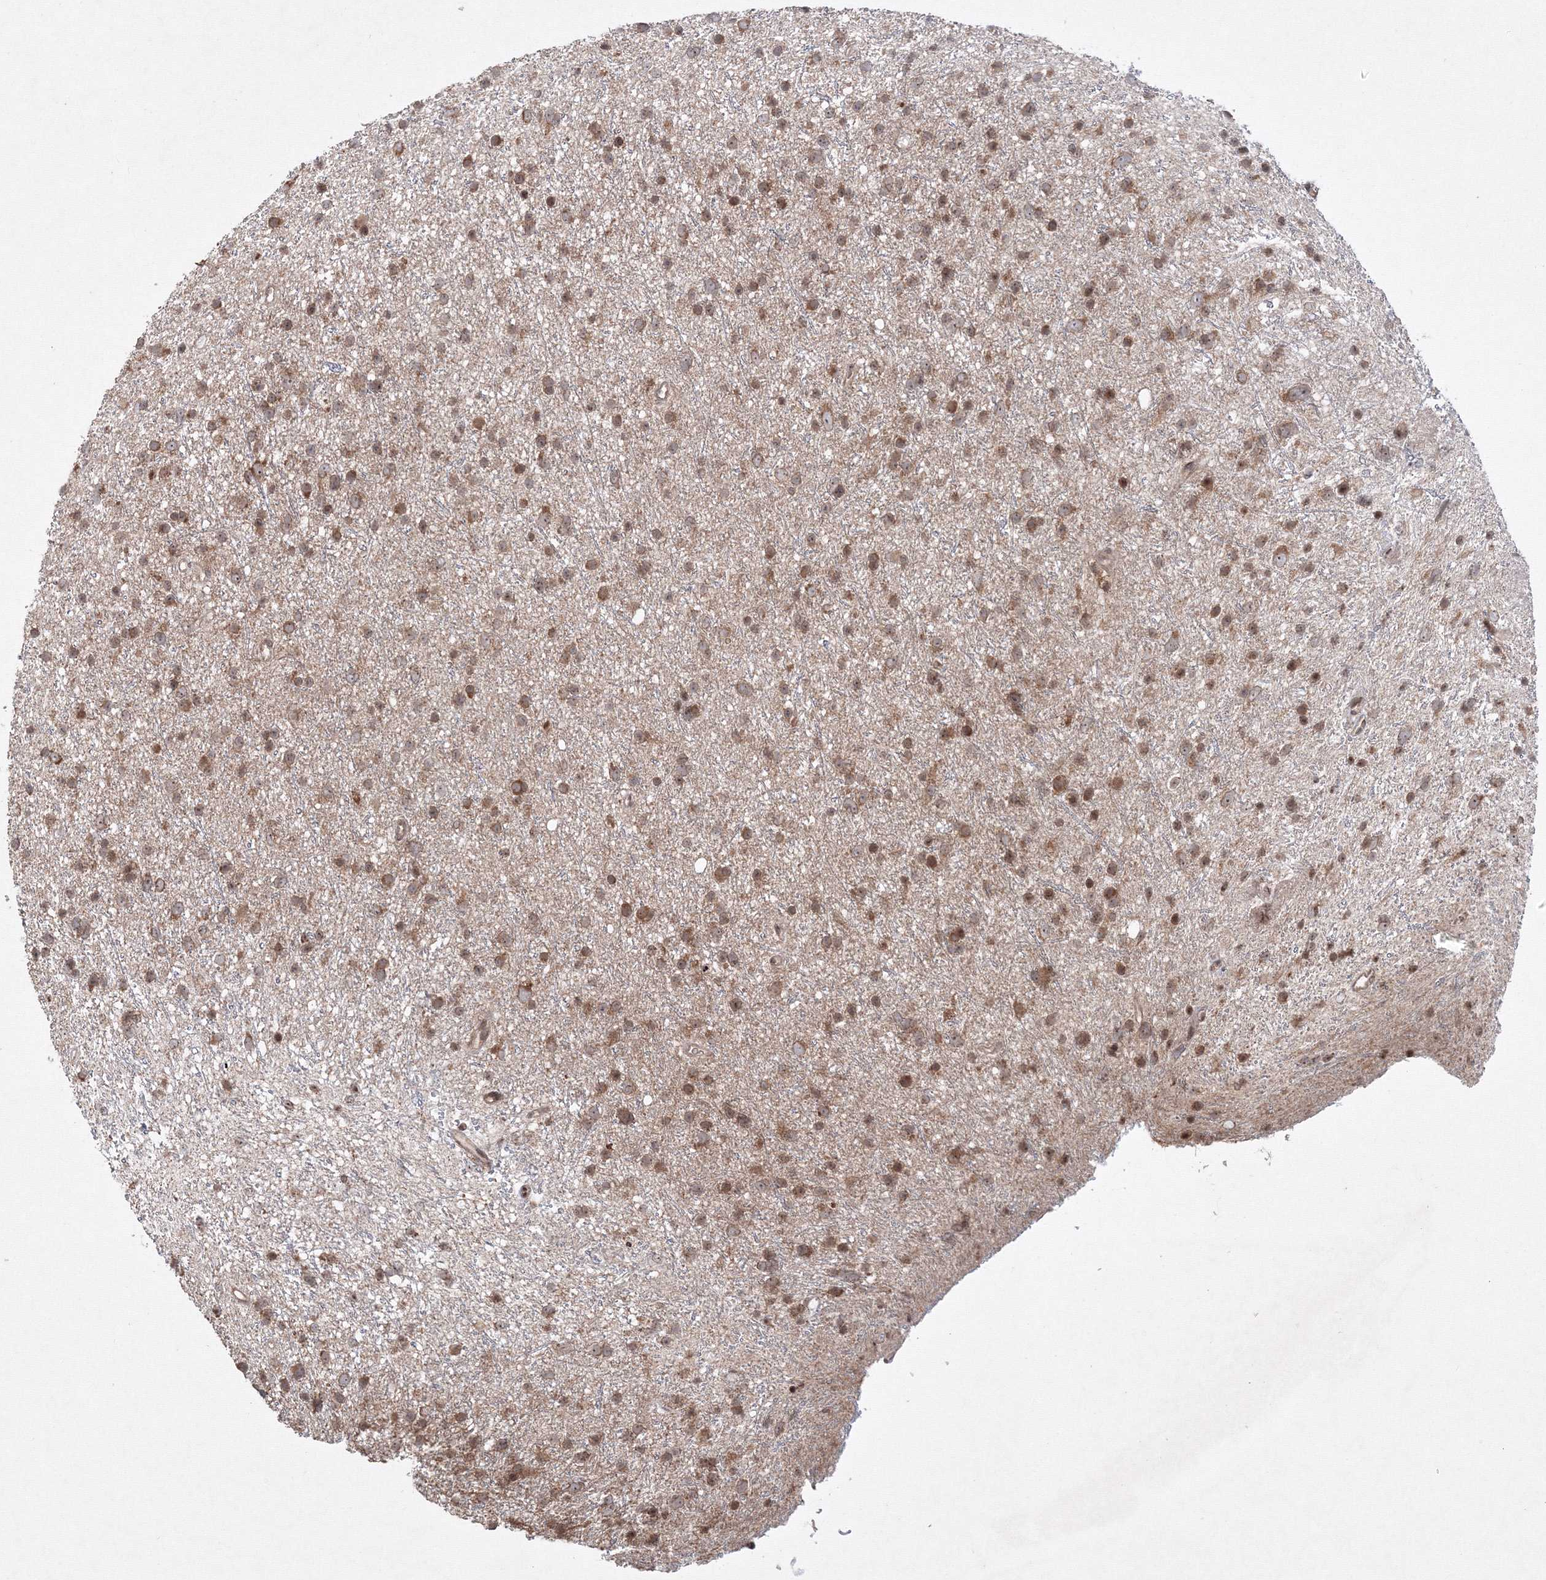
{"staining": {"intensity": "moderate", "quantity": ">75%", "location": "cytoplasmic/membranous"}, "tissue": "glioma", "cell_type": "Tumor cells", "image_type": "cancer", "snomed": [{"axis": "morphology", "description": "Glioma, malignant, Low grade"}, {"axis": "topography", "description": "Cerebral cortex"}], "caption": "Protein staining exhibits moderate cytoplasmic/membranous expression in approximately >75% of tumor cells in glioma. Immunohistochemistry (ihc) stains the protein of interest in brown and the nuclei are stained blue.", "gene": "MKRN2", "patient": {"sex": "female", "age": 39}}